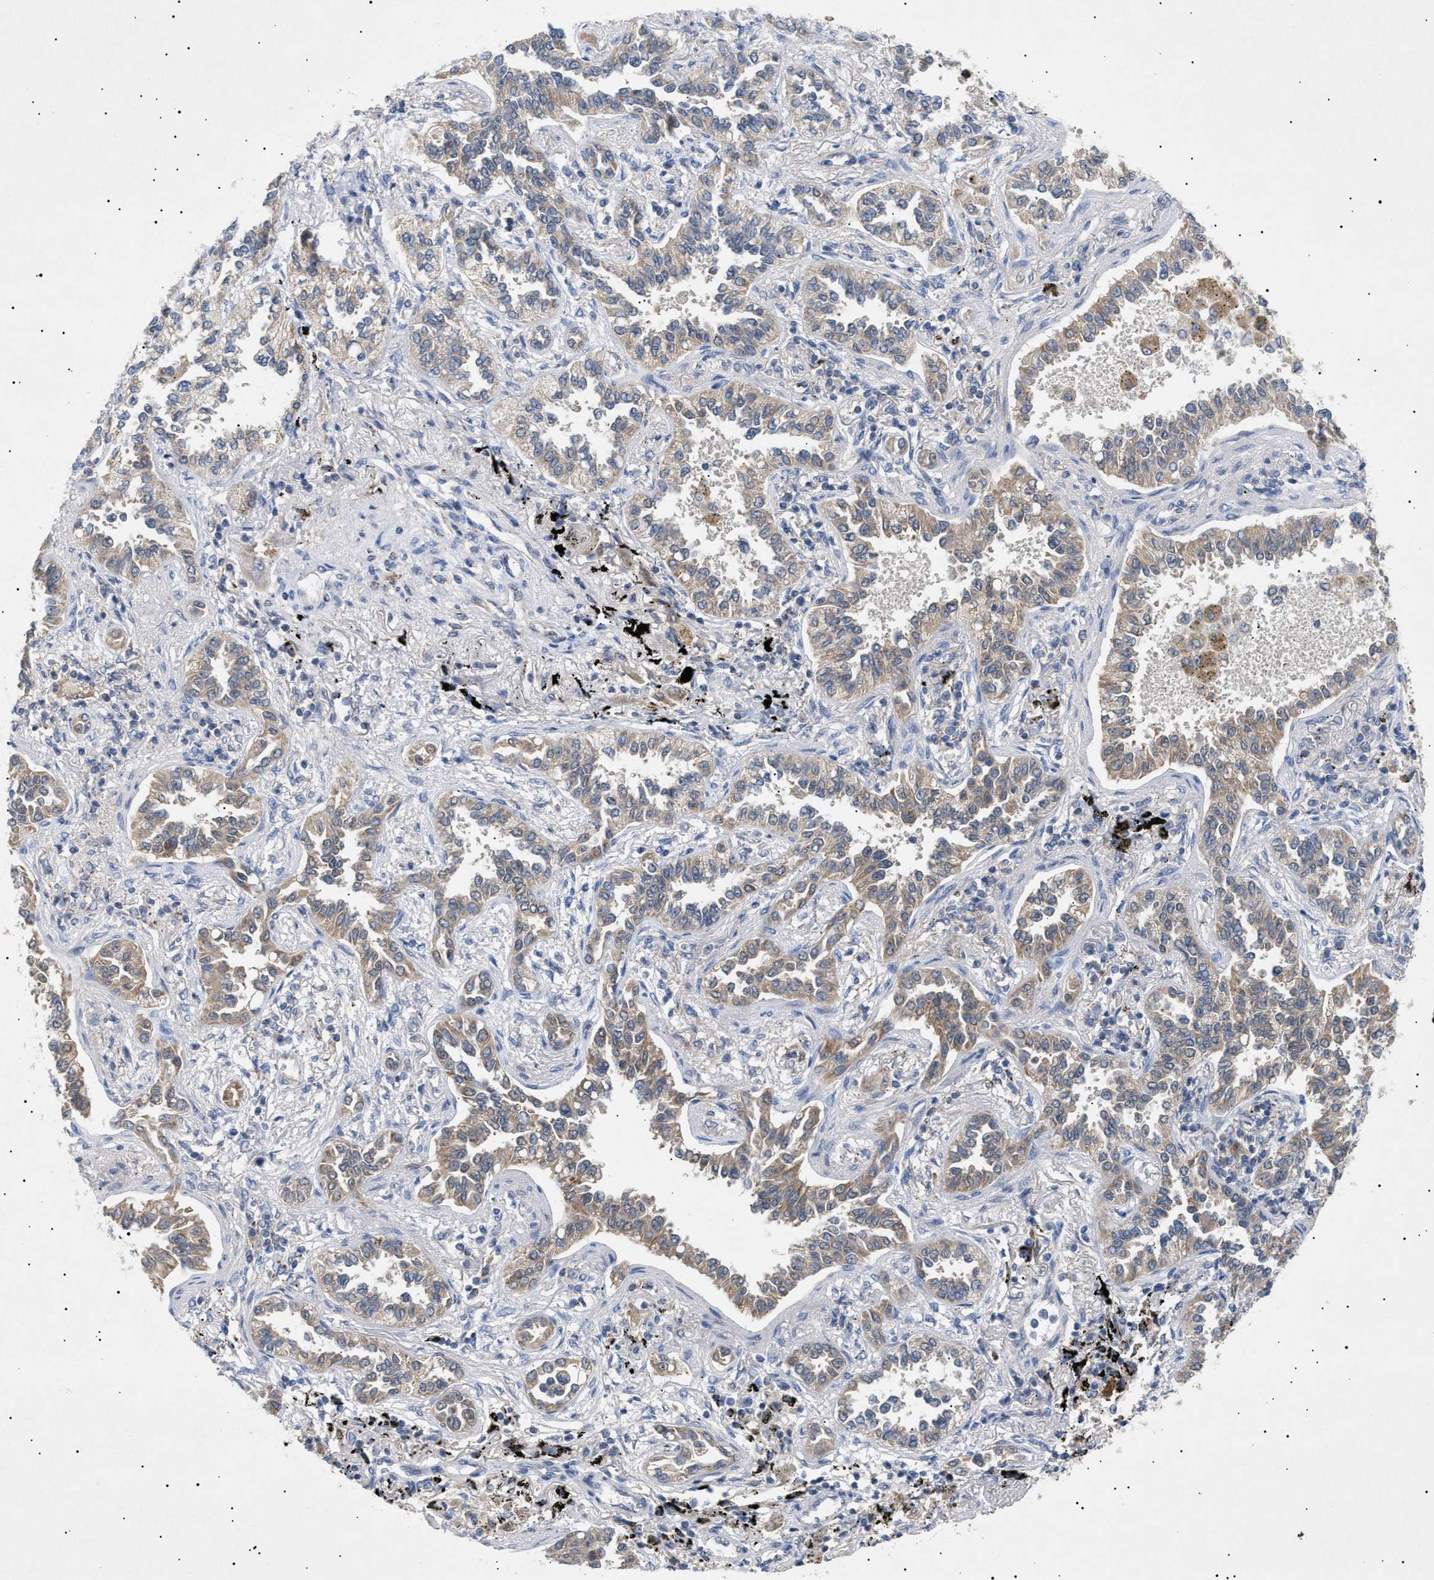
{"staining": {"intensity": "weak", "quantity": ">75%", "location": "cytoplasmic/membranous"}, "tissue": "lung cancer", "cell_type": "Tumor cells", "image_type": "cancer", "snomed": [{"axis": "morphology", "description": "Normal tissue, NOS"}, {"axis": "morphology", "description": "Adenocarcinoma, NOS"}, {"axis": "topography", "description": "Lung"}], "caption": "An image of lung adenocarcinoma stained for a protein demonstrates weak cytoplasmic/membranous brown staining in tumor cells.", "gene": "SIRT5", "patient": {"sex": "male", "age": 59}}